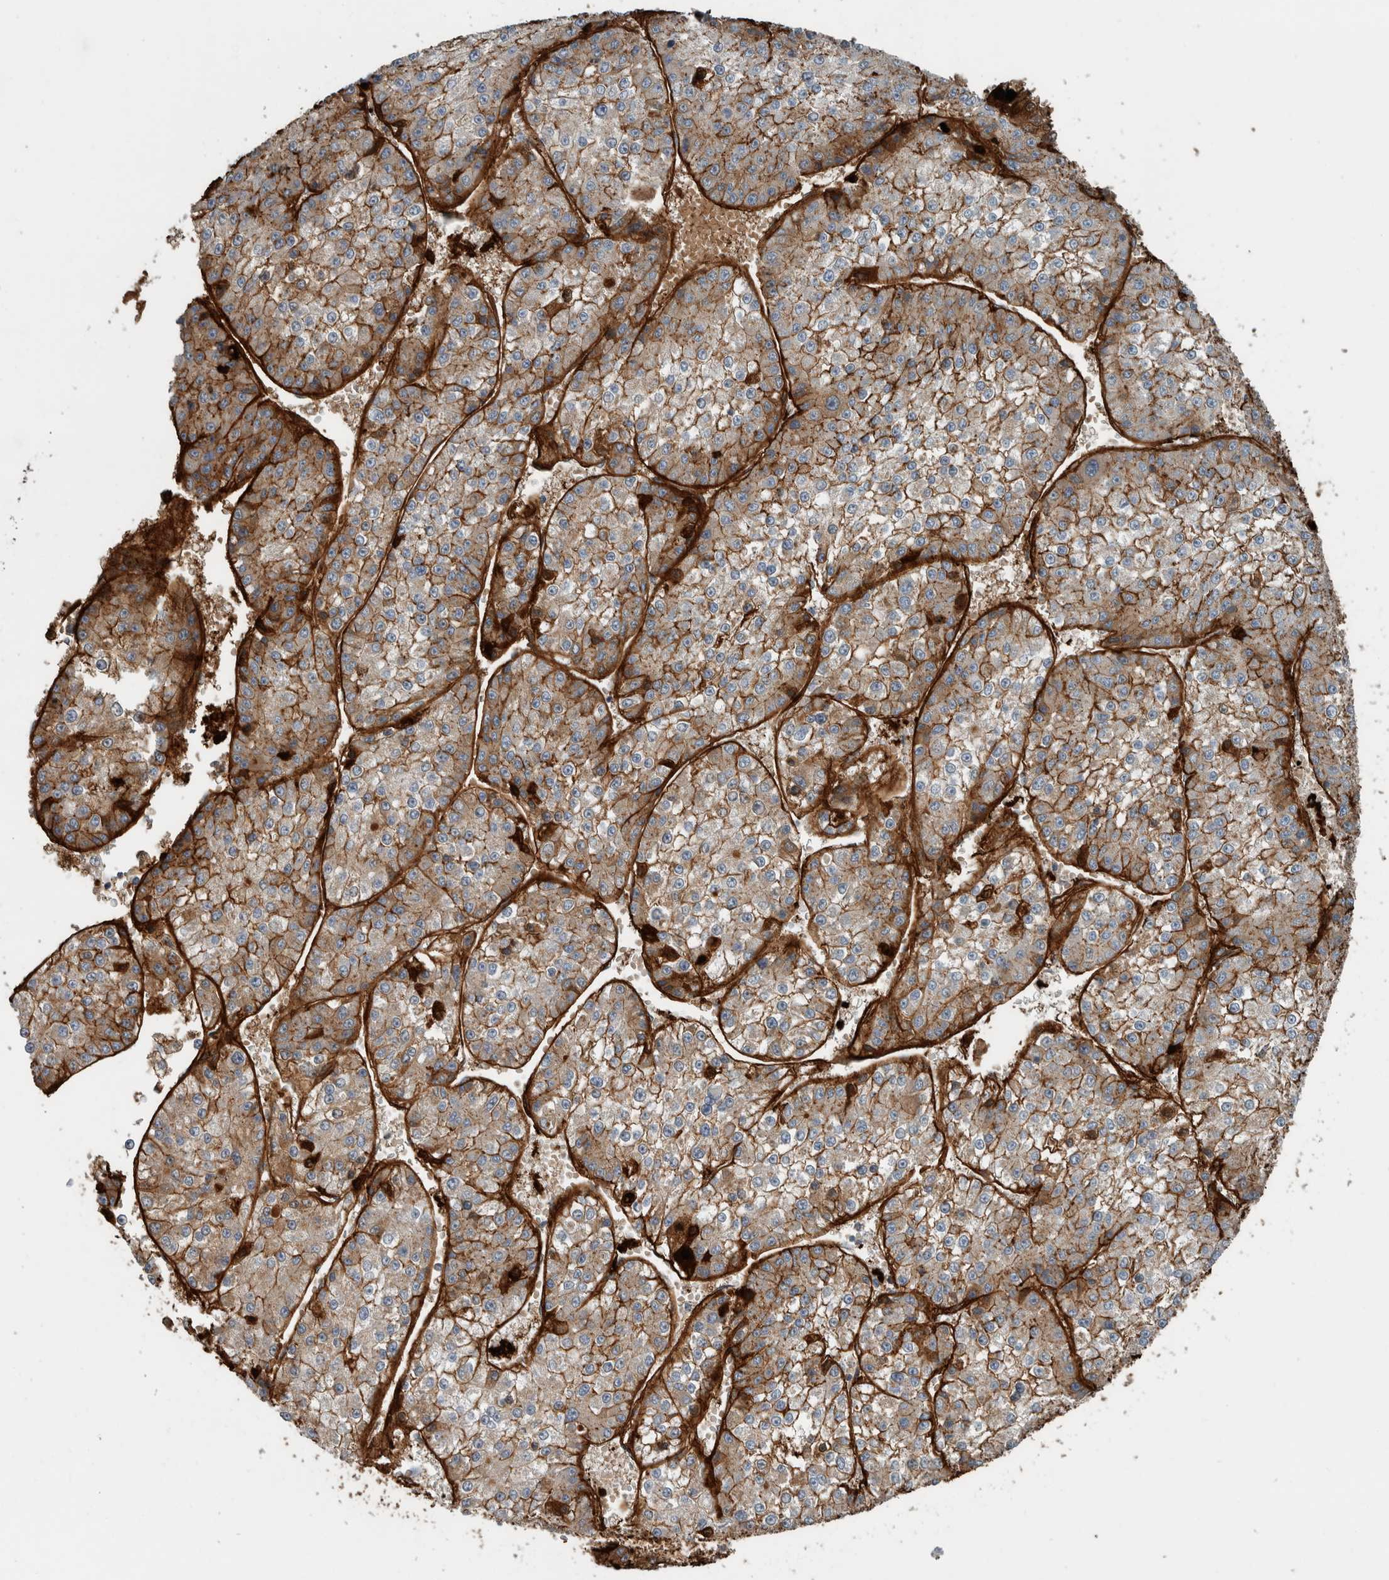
{"staining": {"intensity": "moderate", "quantity": ">75%", "location": "cytoplasmic/membranous"}, "tissue": "liver cancer", "cell_type": "Tumor cells", "image_type": "cancer", "snomed": [{"axis": "morphology", "description": "Carcinoma, Hepatocellular, NOS"}, {"axis": "topography", "description": "Liver"}], "caption": "A histopathology image showing moderate cytoplasmic/membranous expression in approximately >75% of tumor cells in liver cancer (hepatocellular carcinoma), as visualized by brown immunohistochemical staining.", "gene": "FN1", "patient": {"sex": "female", "age": 73}}